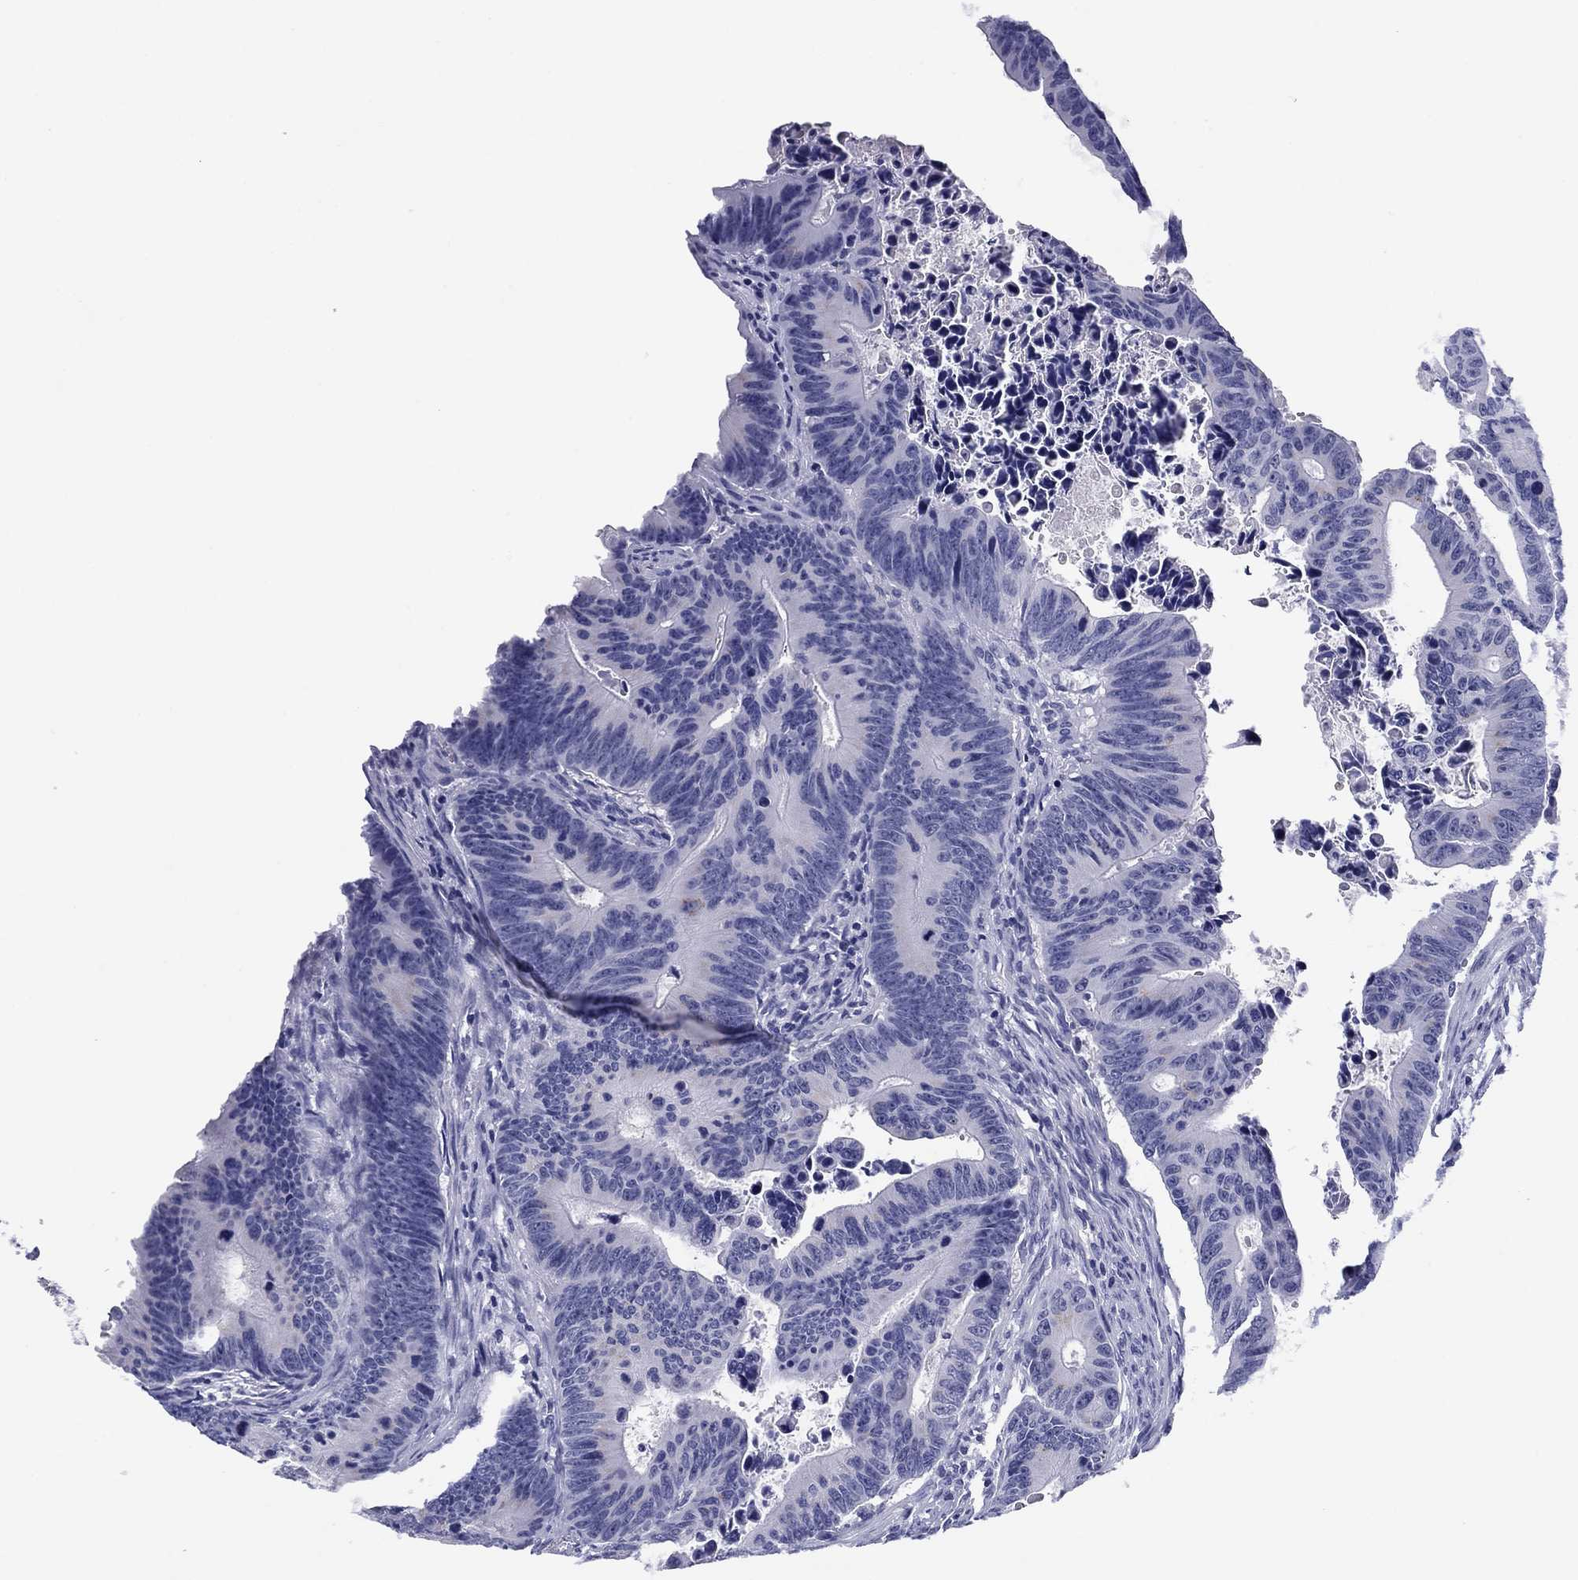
{"staining": {"intensity": "negative", "quantity": "none", "location": "none"}, "tissue": "colorectal cancer", "cell_type": "Tumor cells", "image_type": "cancer", "snomed": [{"axis": "morphology", "description": "Adenocarcinoma, NOS"}, {"axis": "topography", "description": "Colon"}], "caption": "A micrograph of human colorectal cancer (adenocarcinoma) is negative for staining in tumor cells.", "gene": "TCFL5", "patient": {"sex": "female", "age": 87}}